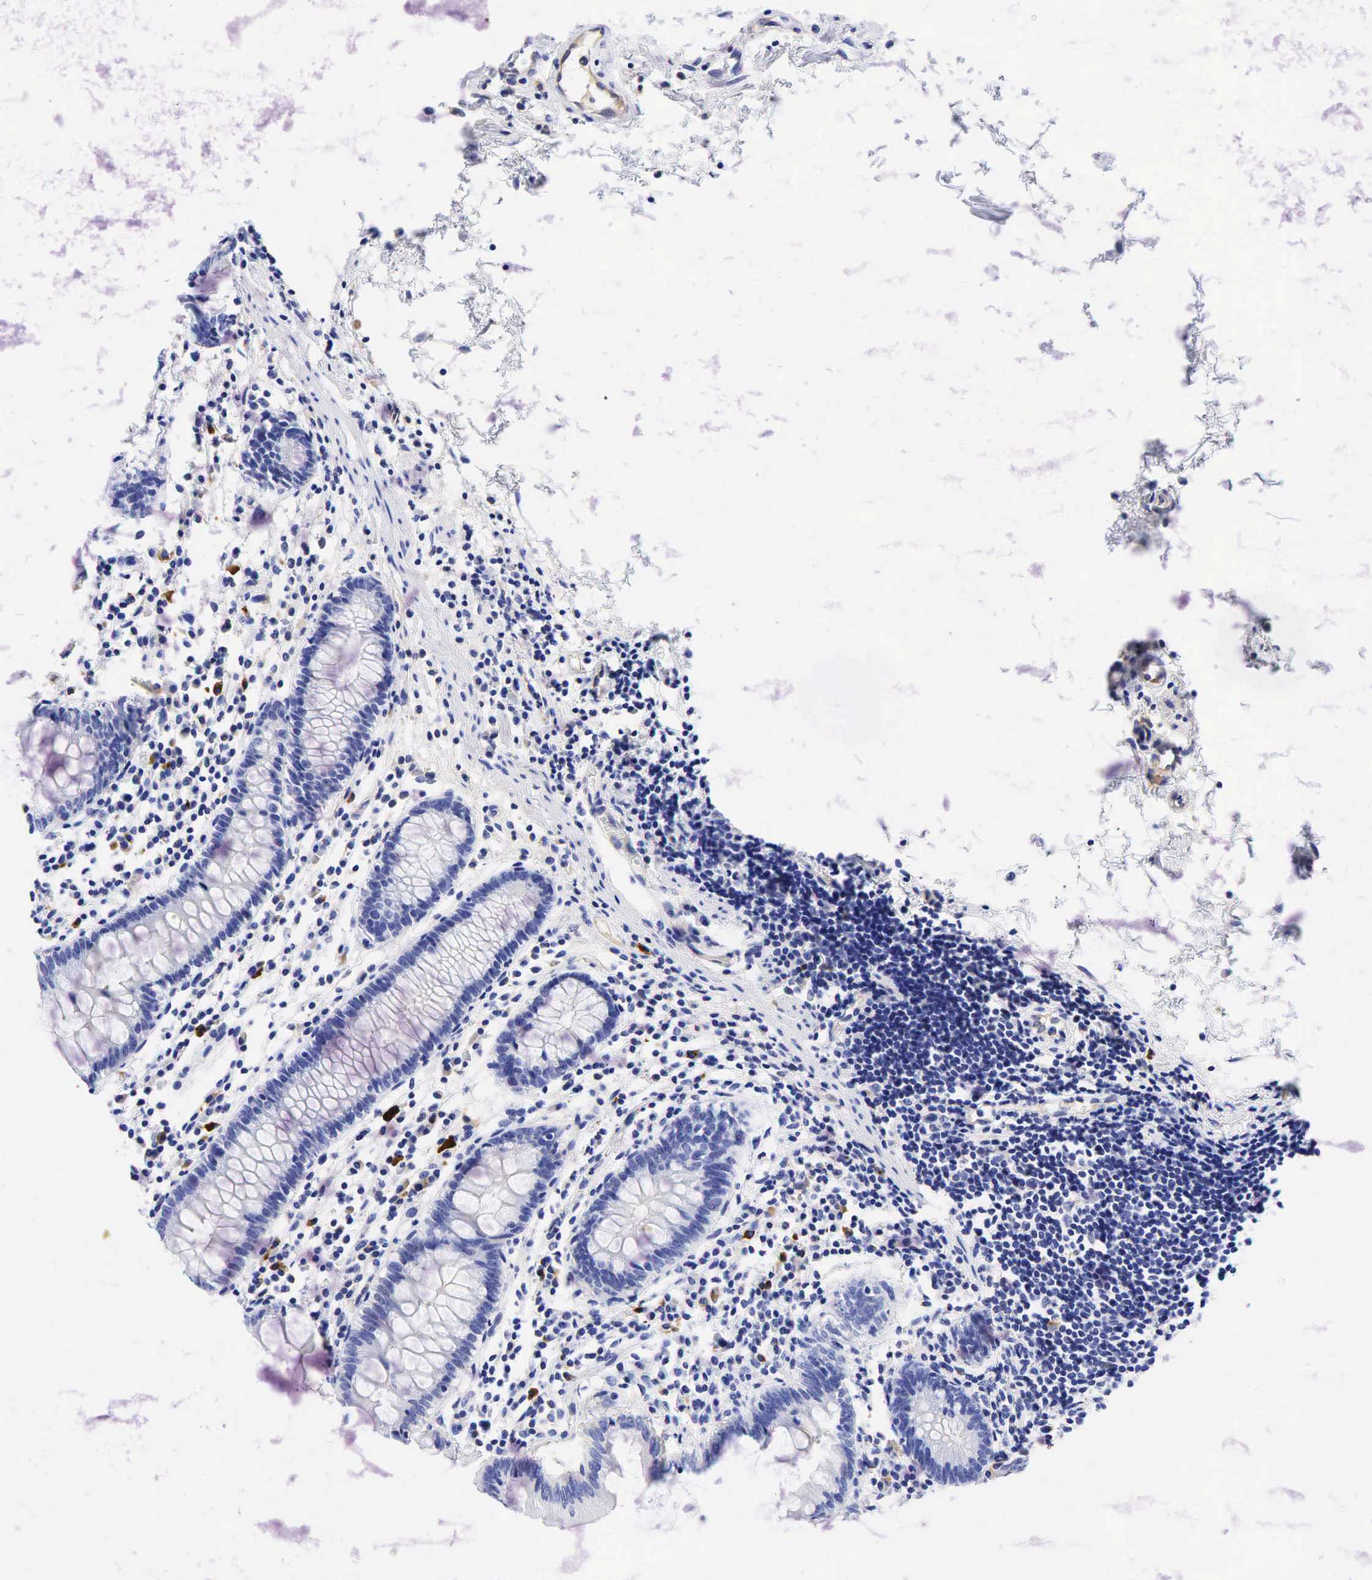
{"staining": {"intensity": "moderate", "quantity": "25%-75%", "location": "cytoplasmic/membranous"}, "tissue": "colon", "cell_type": "Endothelial cells", "image_type": "normal", "snomed": [{"axis": "morphology", "description": "Normal tissue, NOS"}, {"axis": "topography", "description": "Colon"}], "caption": "Normal colon was stained to show a protein in brown. There is medium levels of moderate cytoplasmic/membranous positivity in about 25%-75% of endothelial cells. The protein is stained brown, and the nuclei are stained in blue (DAB IHC with brightfield microscopy, high magnification).", "gene": "TNFRSF8", "patient": {"sex": "female", "age": 55}}